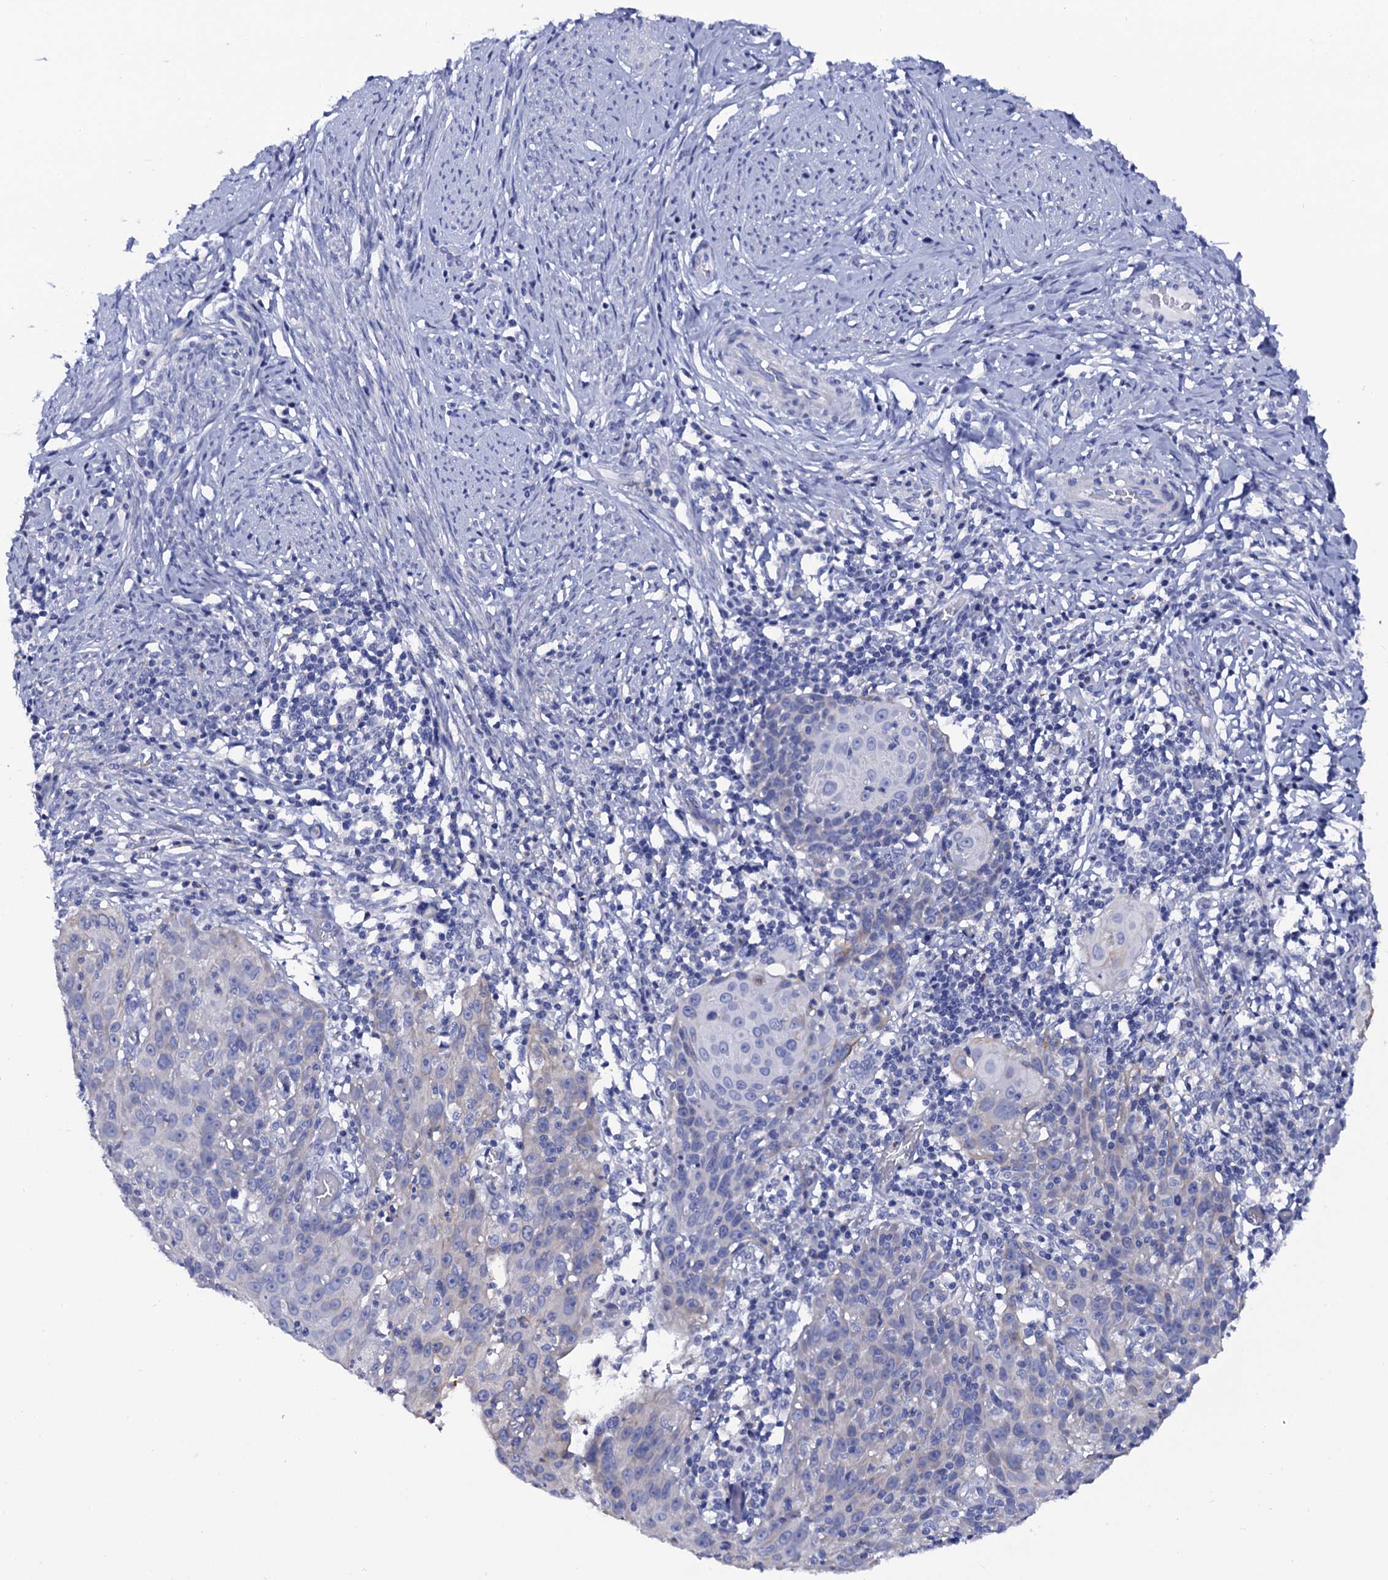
{"staining": {"intensity": "moderate", "quantity": "<25%", "location": "cytoplasmic/membranous"}, "tissue": "cervical cancer", "cell_type": "Tumor cells", "image_type": "cancer", "snomed": [{"axis": "morphology", "description": "Squamous cell carcinoma, NOS"}, {"axis": "topography", "description": "Cervix"}], "caption": "Human cervical cancer stained with a protein marker displays moderate staining in tumor cells.", "gene": "RAB3IP", "patient": {"sex": "female", "age": 50}}